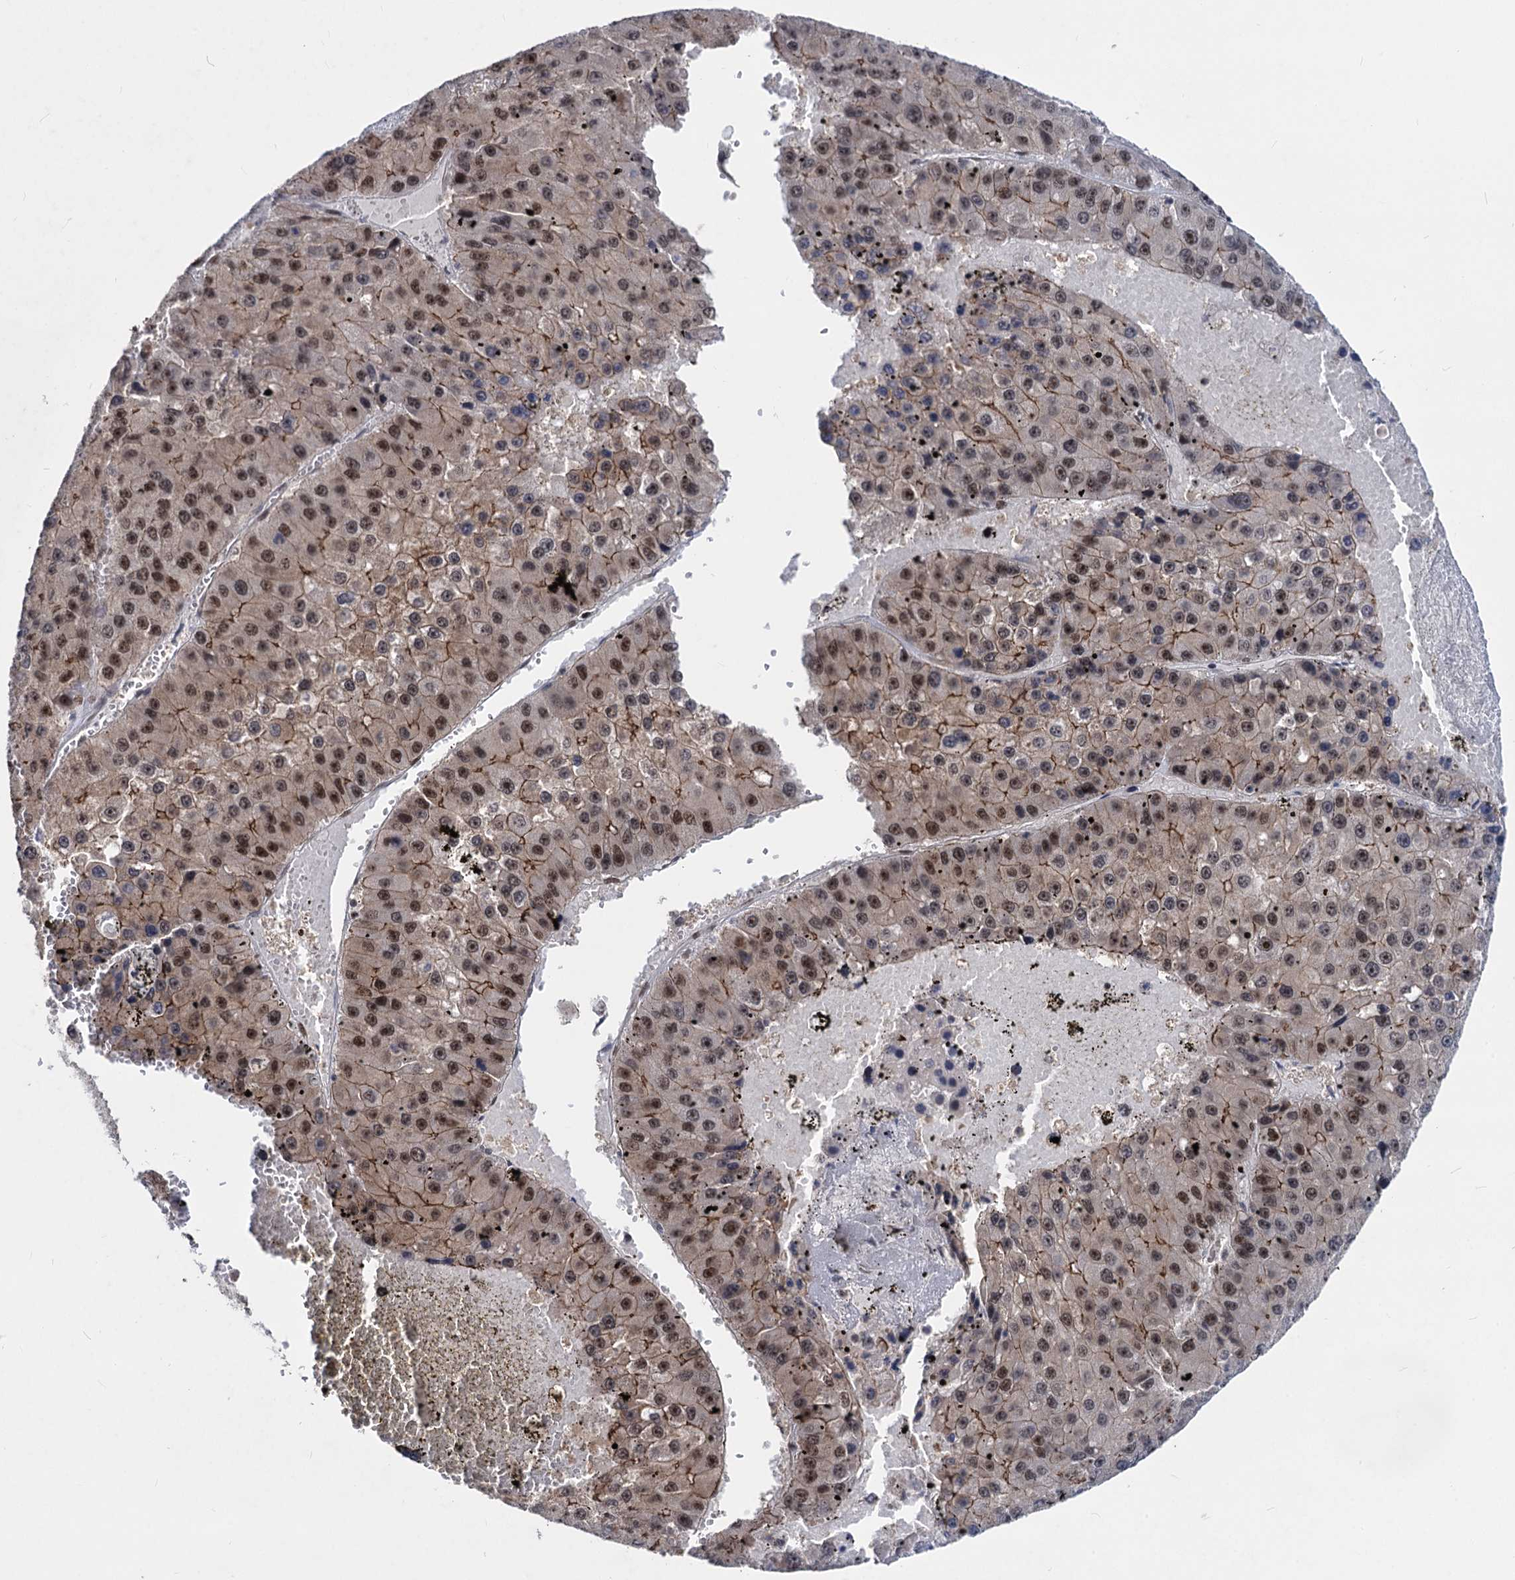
{"staining": {"intensity": "moderate", "quantity": ">75%", "location": "cytoplasmic/membranous,nuclear"}, "tissue": "liver cancer", "cell_type": "Tumor cells", "image_type": "cancer", "snomed": [{"axis": "morphology", "description": "Carcinoma, Hepatocellular, NOS"}, {"axis": "topography", "description": "Liver"}], "caption": "Moderate cytoplasmic/membranous and nuclear protein staining is identified in about >75% of tumor cells in liver cancer. (DAB IHC, brown staining for protein, blue staining for nuclei).", "gene": "GALNT11", "patient": {"sex": "female", "age": 73}}